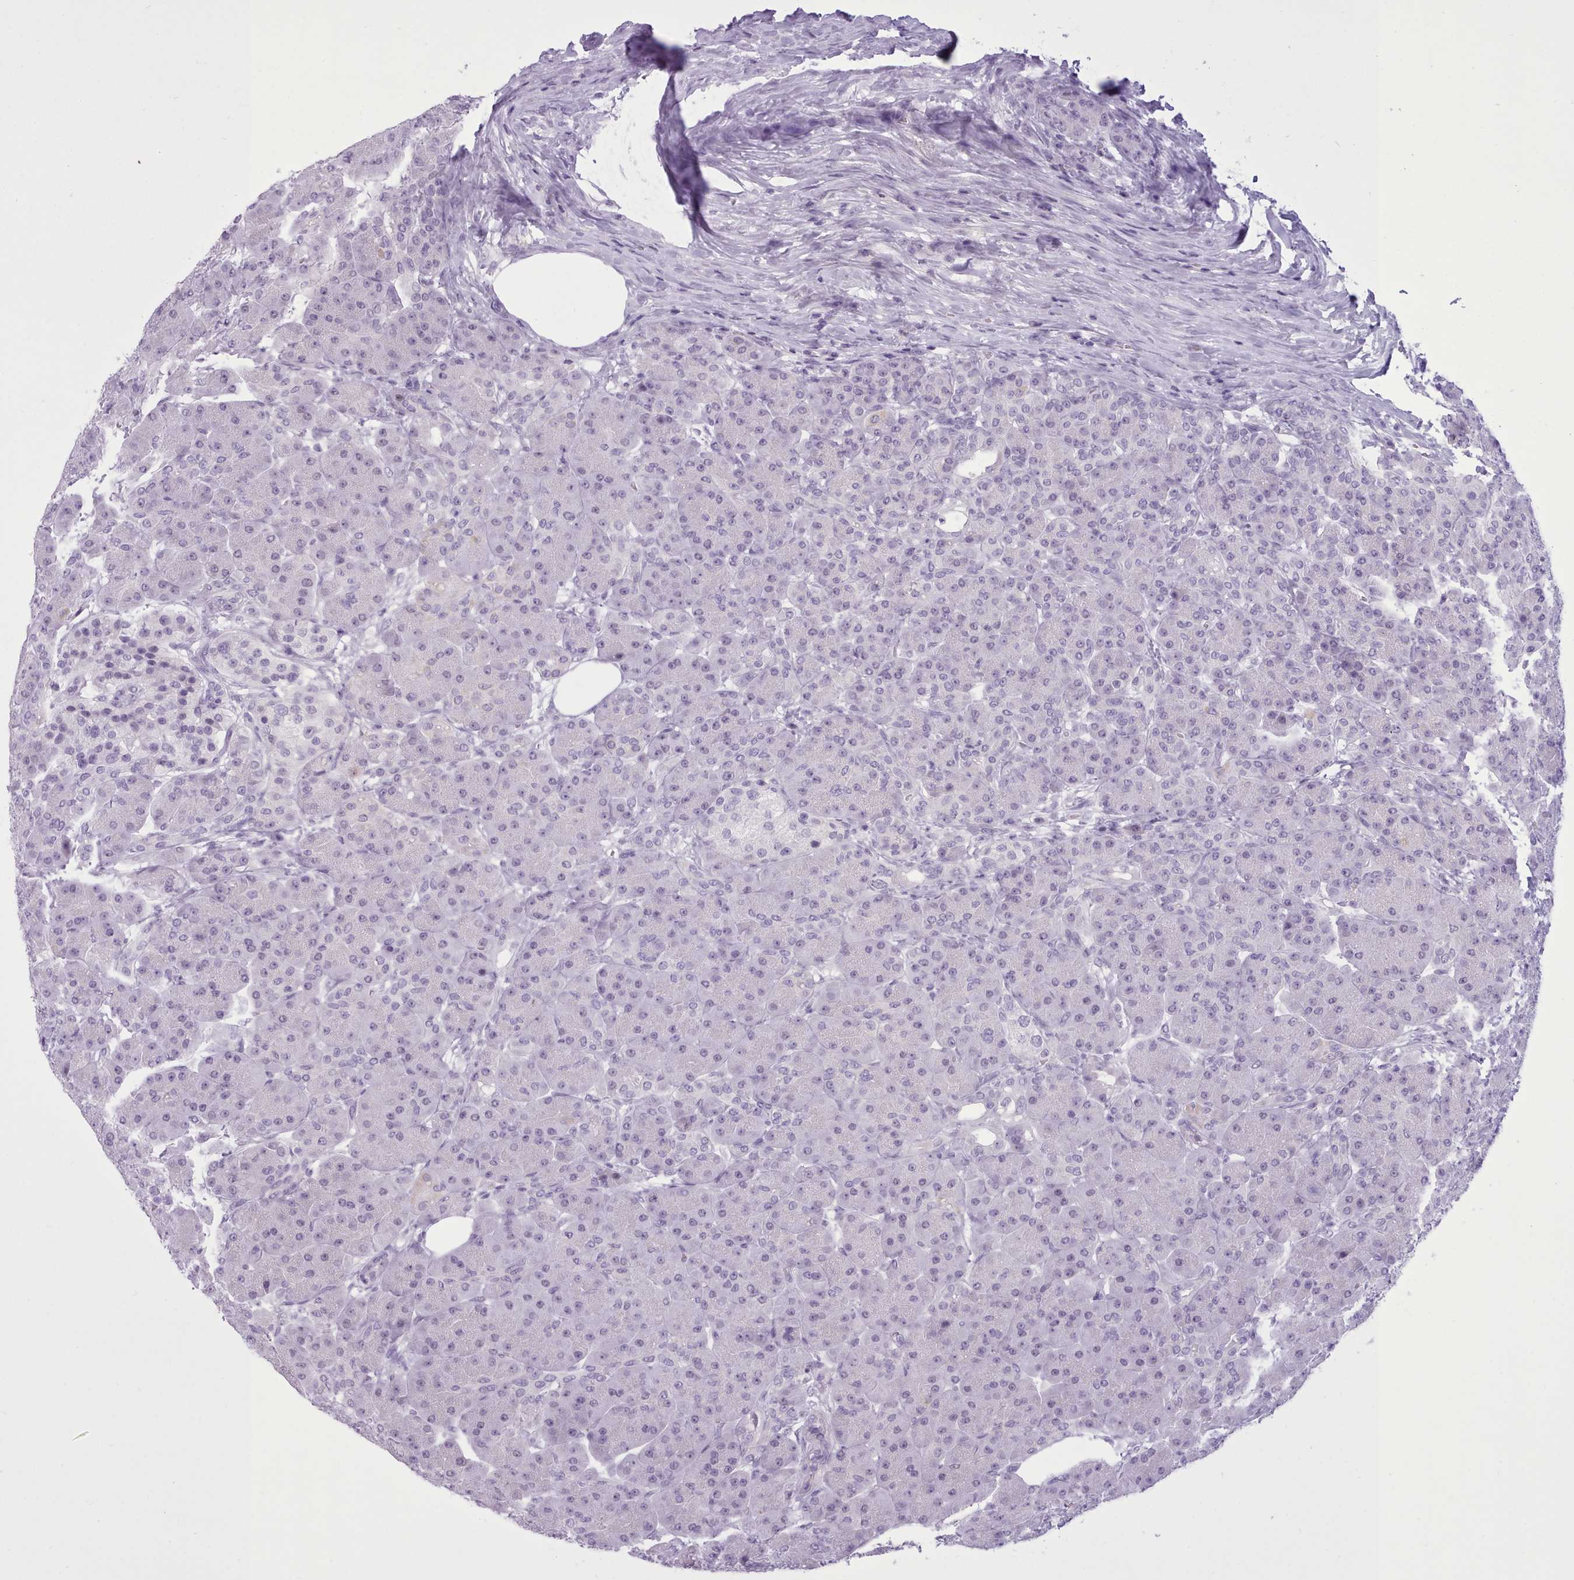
{"staining": {"intensity": "weak", "quantity": "<25%", "location": "nuclear"}, "tissue": "pancreas", "cell_type": "Exocrine glandular cells", "image_type": "normal", "snomed": [{"axis": "morphology", "description": "Normal tissue, NOS"}, {"axis": "topography", "description": "Pancreas"}], "caption": "The immunohistochemistry image has no significant positivity in exocrine glandular cells of pancreas. Nuclei are stained in blue.", "gene": "FBXO48", "patient": {"sex": "male", "age": 63}}